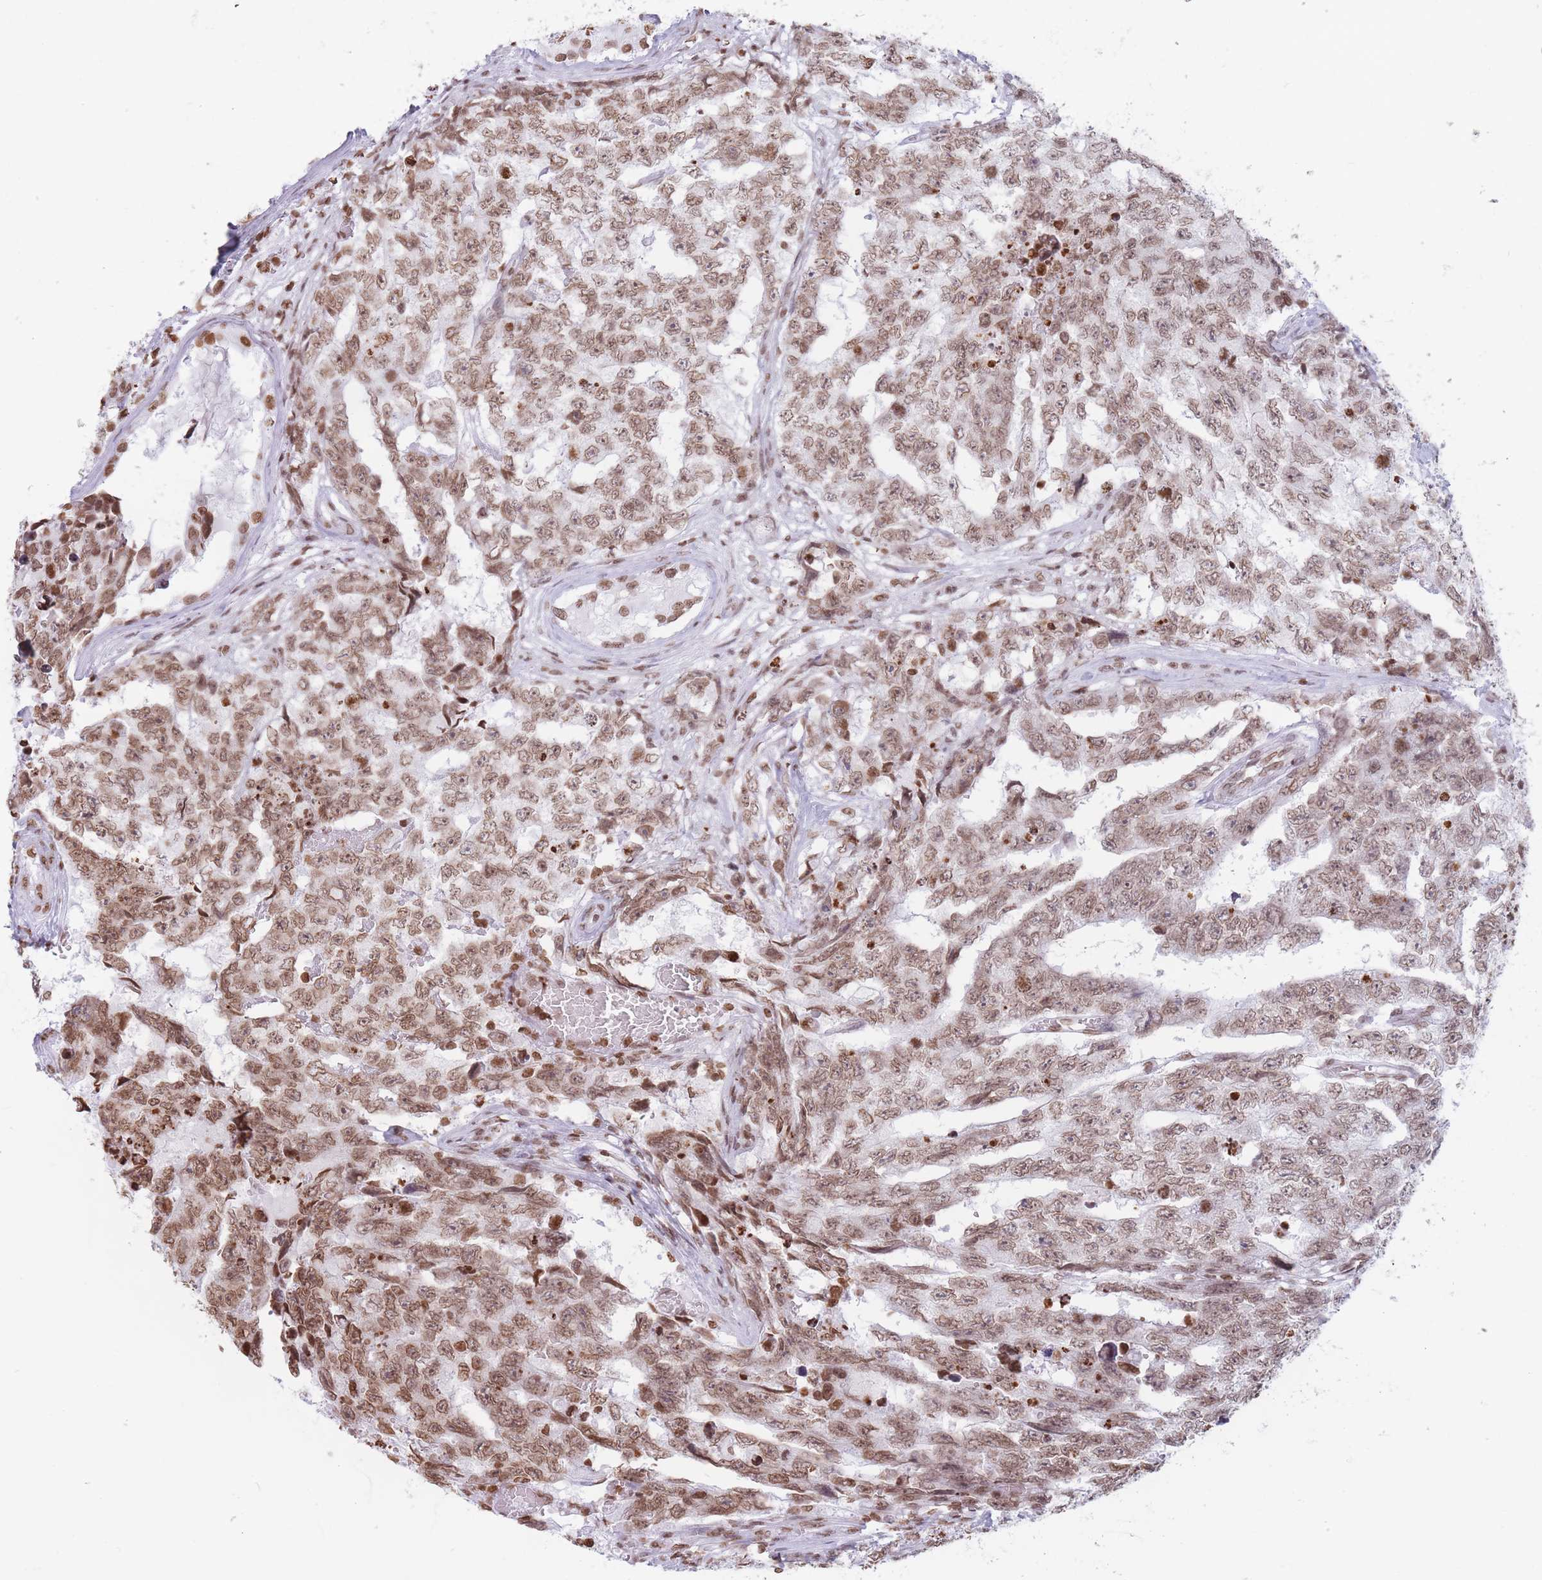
{"staining": {"intensity": "moderate", "quantity": ">75%", "location": "nuclear"}, "tissue": "testis cancer", "cell_type": "Tumor cells", "image_type": "cancer", "snomed": [{"axis": "morphology", "description": "Carcinoma, Embryonal, NOS"}, {"axis": "topography", "description": "Testis"}], "caption": "Embryonal carcinoma (testis) stained with a protein marker demonstrates moderate staining in tumor cells.", "gene": "RYK", "patient": {"sex": "male", "age": 25}}